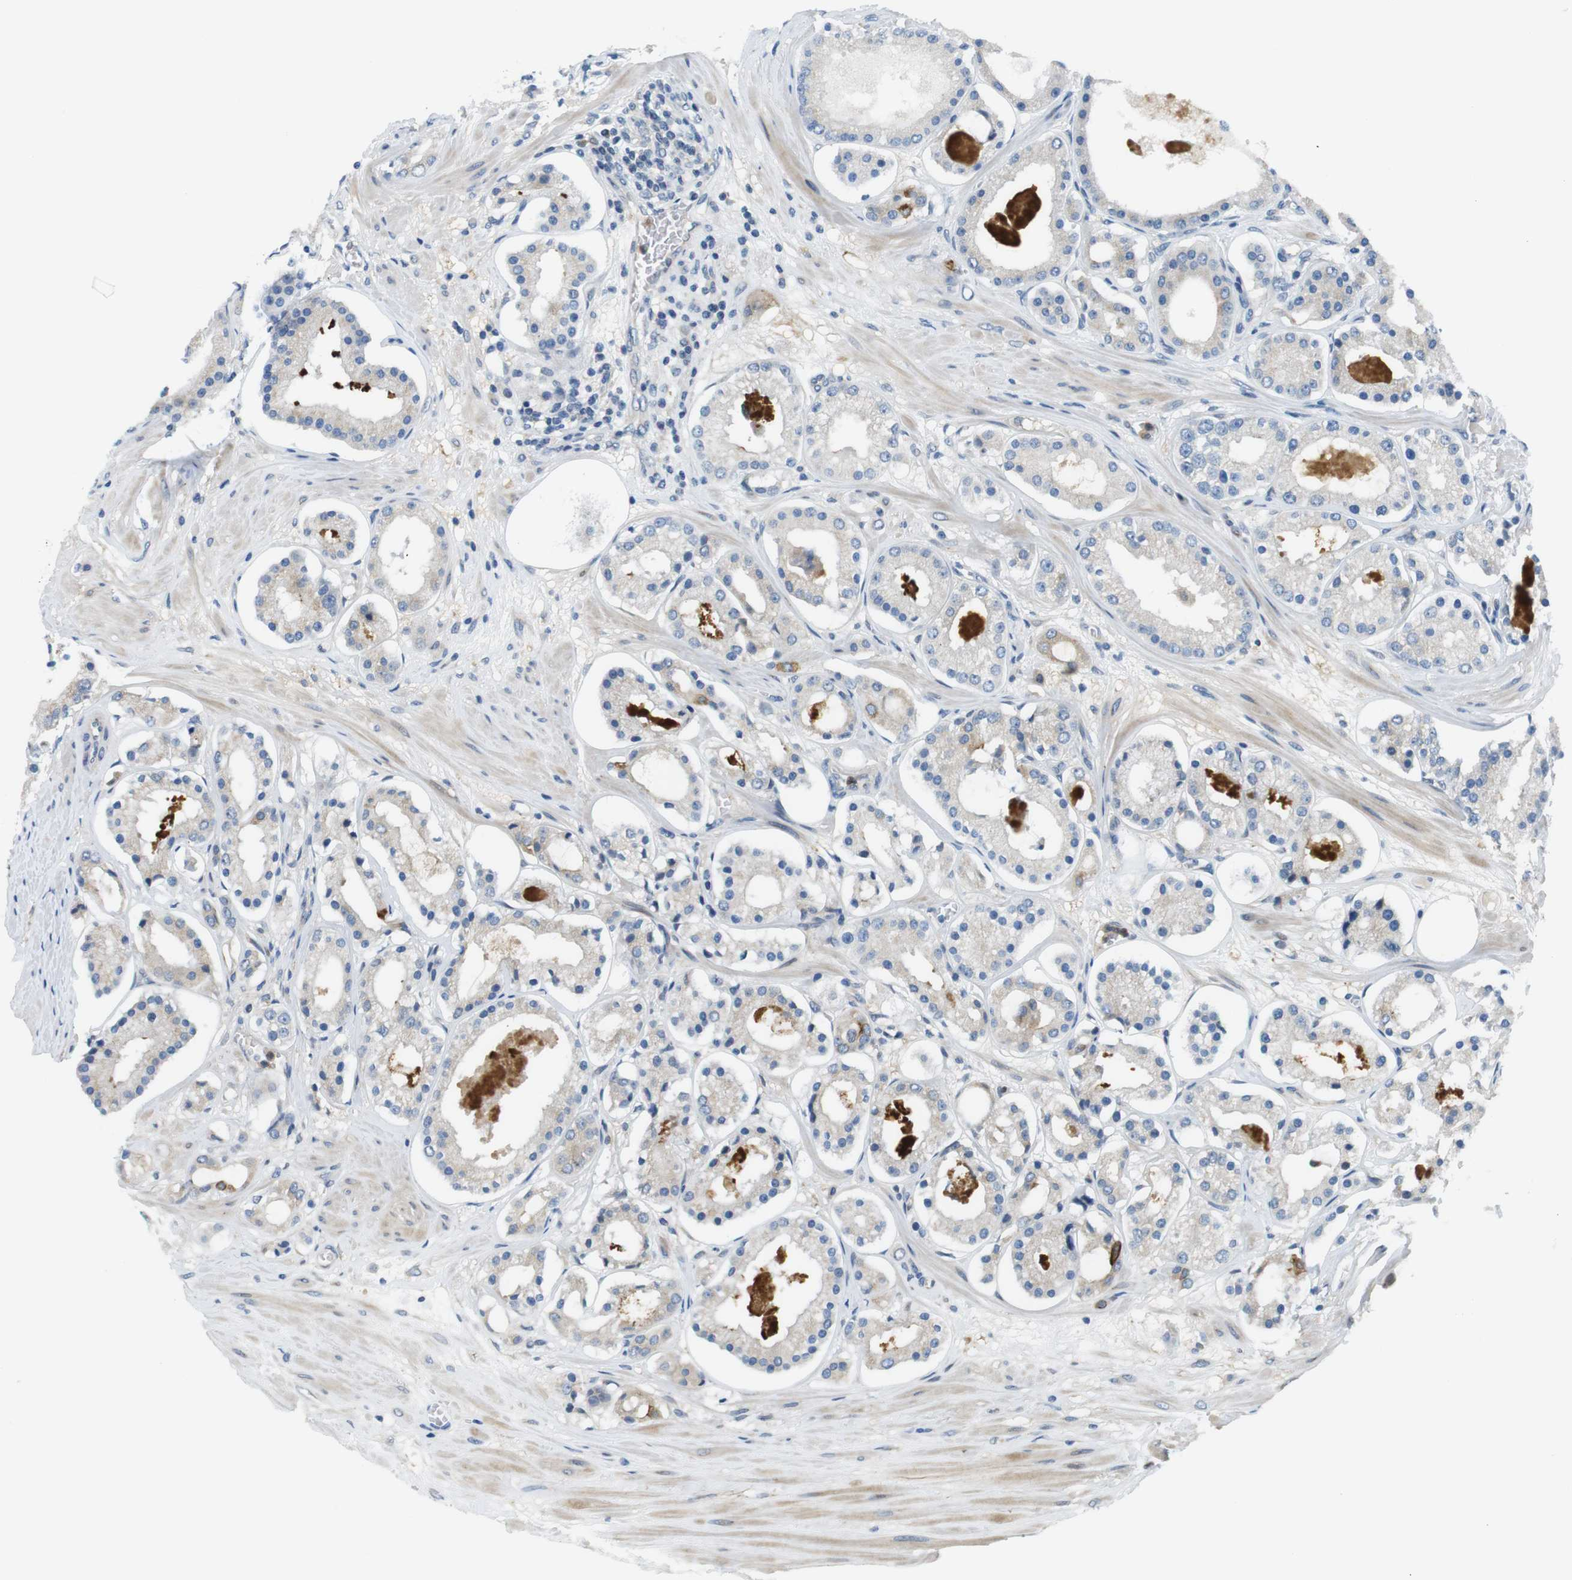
{"staining": {"intensity": "moderate", "quantity": "<25%", "location": "cytoplasmic/membranous"}, "tissue": "prostate cancer", "cell_type": "Tumor cells", "image_type": "cancer", "snomed": [{"axis": "morphology", "description": "Adenocarcinoma, High grade"}, {"axis": "topography", "description": "Prostate"}], "caption": "Adenocarcinoma (high-grade) (prostate) stained with a protein marker exhibits moderate staining in tumor cells.", "gene": "ZDHHC3", "patient": {"sex": "male", "age": 66}}